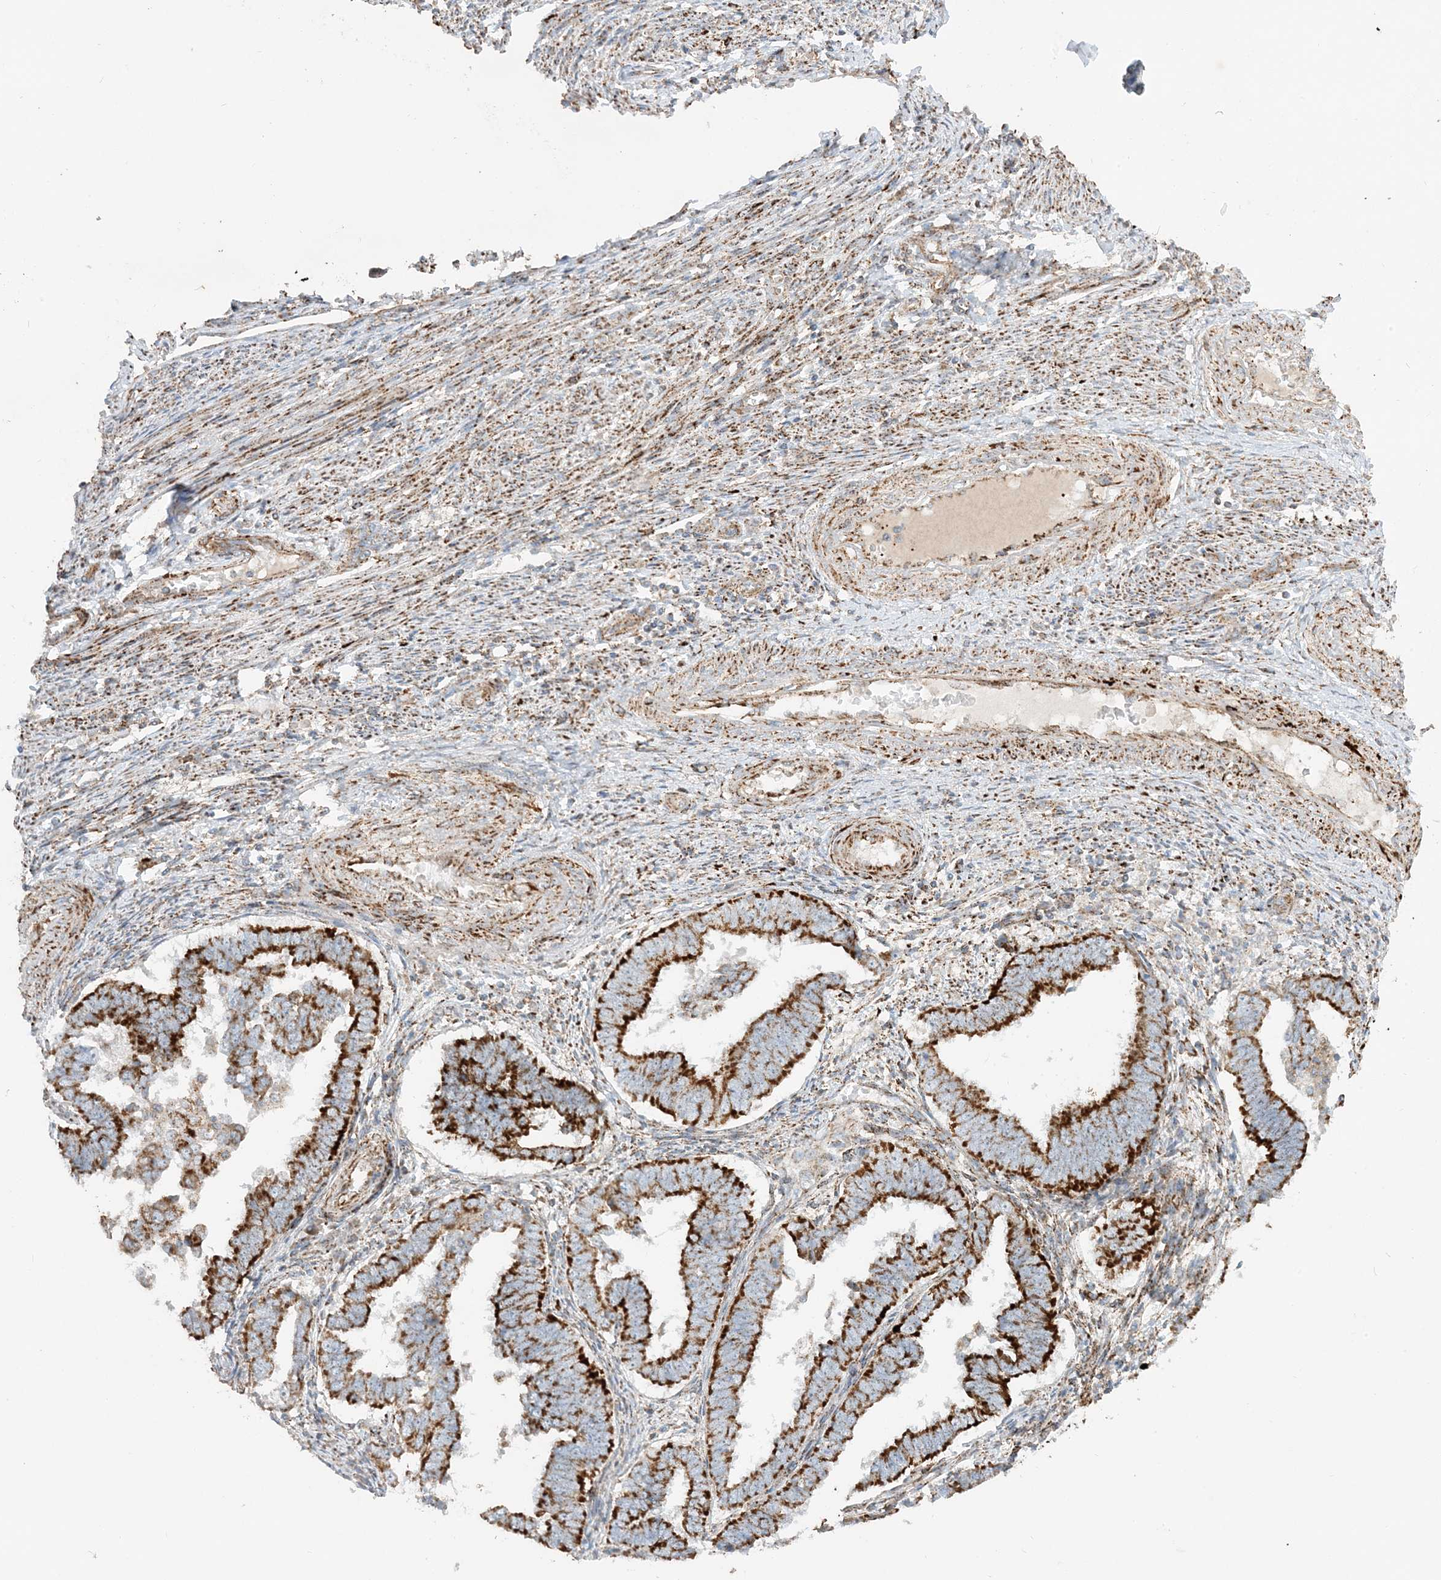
{"staining": {"intensity": "strong", "quantity": ">75%", "location": "cytoplasmic/membranous"}, "tissue": "endometrial cancer", "cell_type": "Tumor cells", "image_type": "cancer", "snomed": [{"axis": "morphology", "description": "Adenocarcinoma, NOS"}, {"axis": "topography", "description": "Endometrium"}], "caption": "The photomicrograph reveals staining of endometrial cancer, revealing strong cytoplasmic/membranous protein positivity (brown color) within tumor cells.", "gene": "NDUFAF3", "patient": {"sex": "female", "age": 75}}